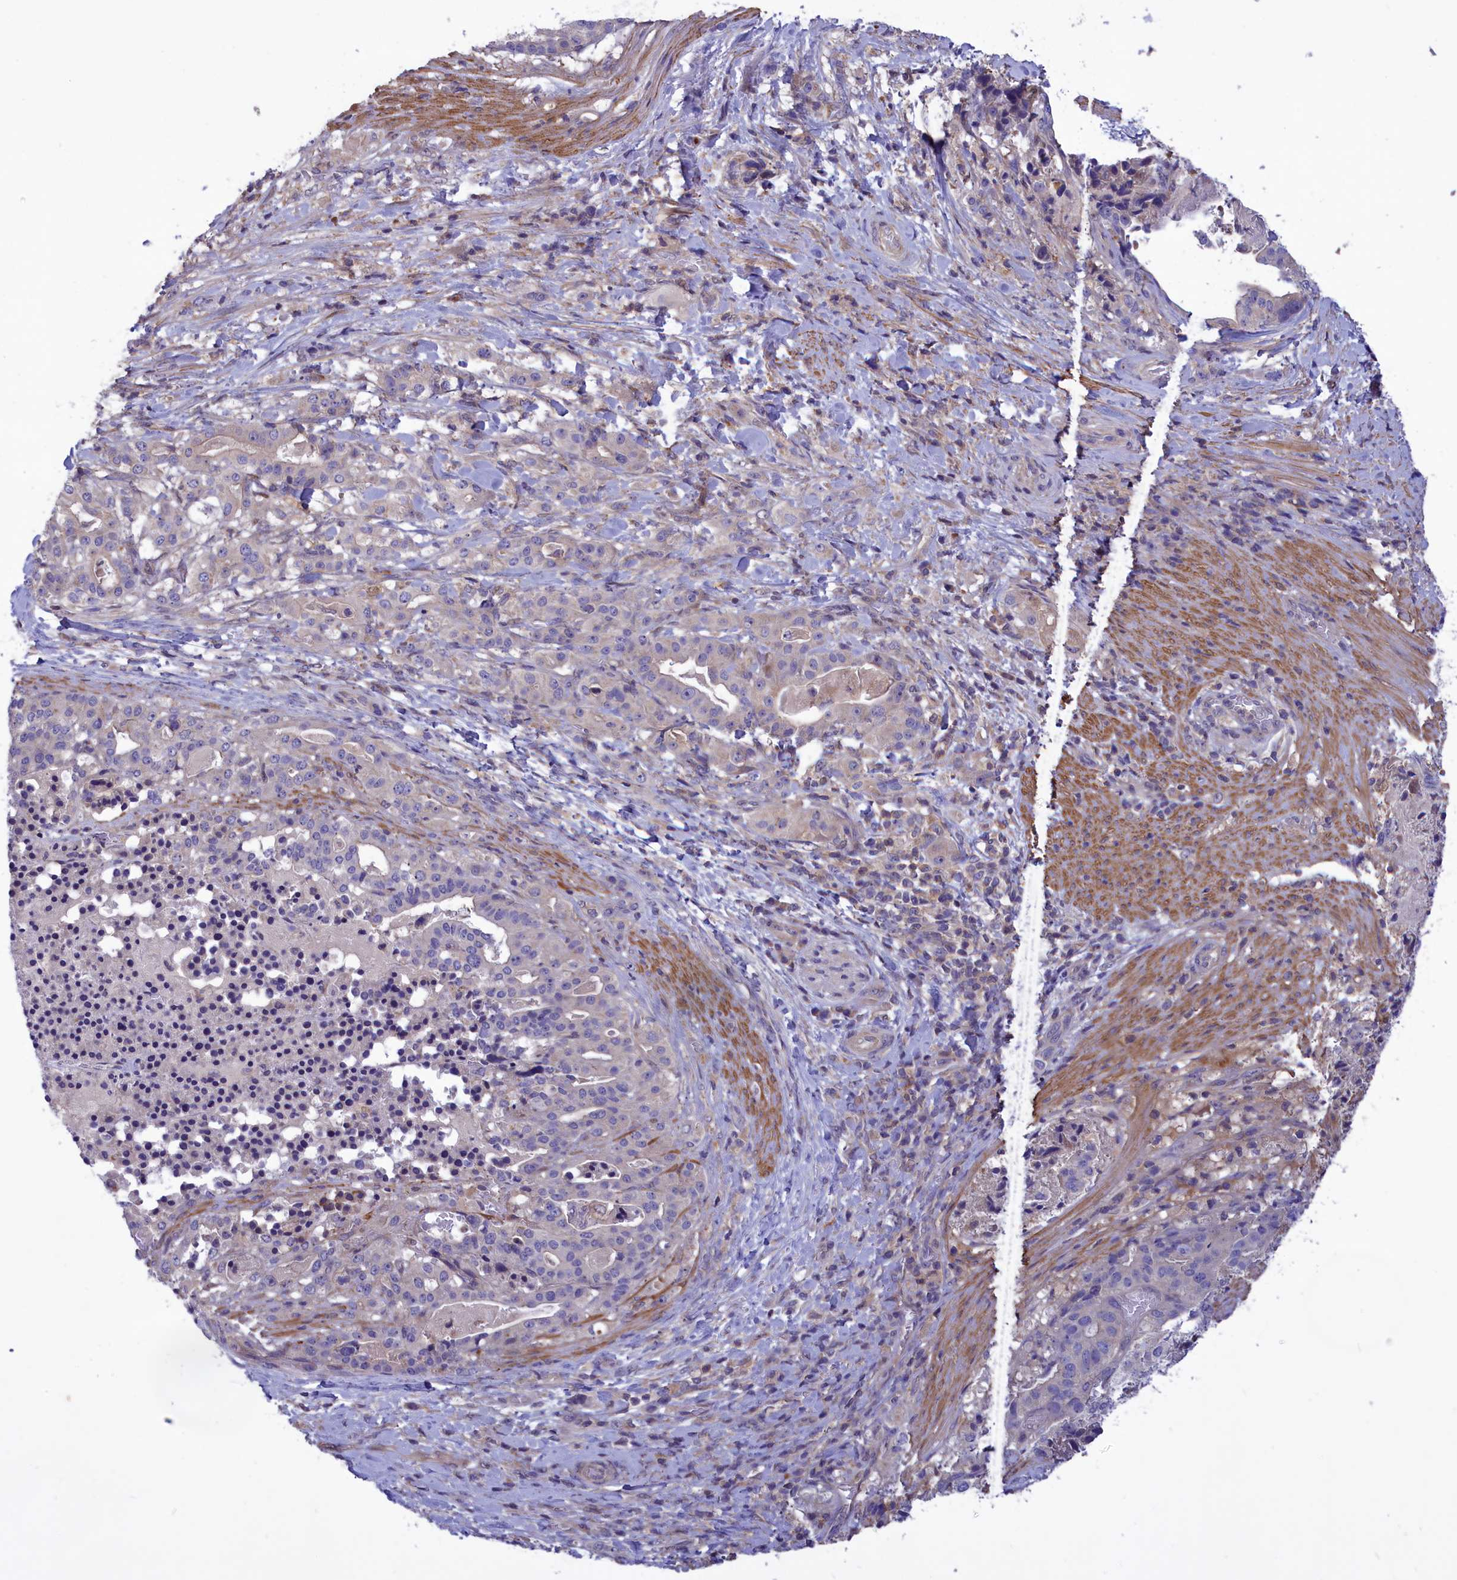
{"staining": {"intensity": "negative", "quantity": "none", "location": "none"}, "tissue": "stomach cancer", "cell_type": "Tumor cells", "image_type": "cancer", "snomed": [{"axis": "morphology", "description": "Adenocarcinoma, NOS"}, {"axis": "topography", "description": "Stomach"}], "caption": "Image shows no protein staining in tumor cells of stomach cancer (adenocarcinoma) tissue.", "gene": "AMDHD2", "patient": {"sex": "male", "age": 48}}